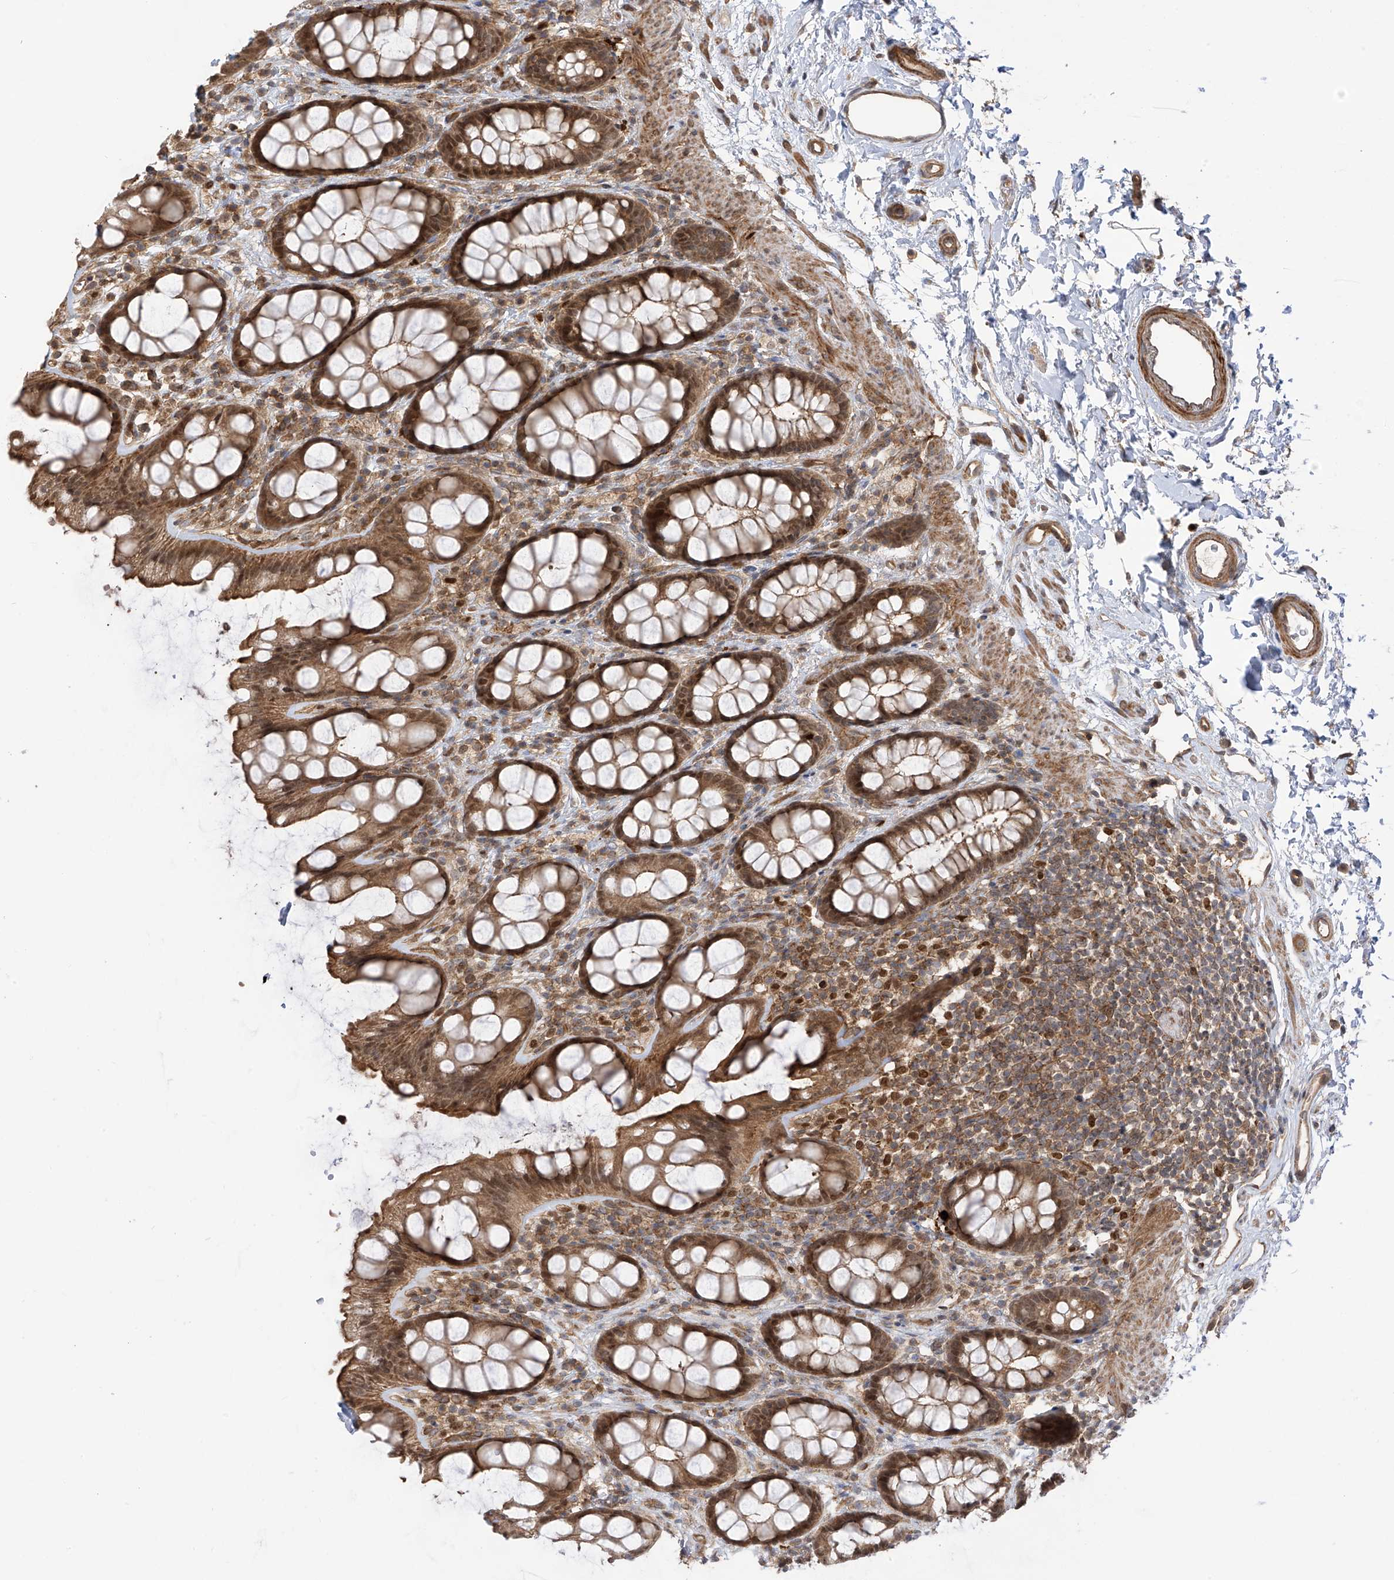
{"staining": {"intensity": "moderate", "quantity": ">75%", "location": "cytoplasmic/membranous,nuclear"}, "tissue": "rectum", "cell_type": "Glandular cells", "image_type": "normal", "snomed": [{"axis": "morphology", "description": "Normal tissue, NOS"}, {"axis": "topography", "description": "Rectum"}], "caption": "This is a photomicrograph of immunohistochemistry staining of unremarkable rectum, which shows moderate positivity in the cytoplasmic/membranous,nuclear of glandular cells.", "gene": "ATAD2B", "patient": {"sex": "female", "age": 65}}